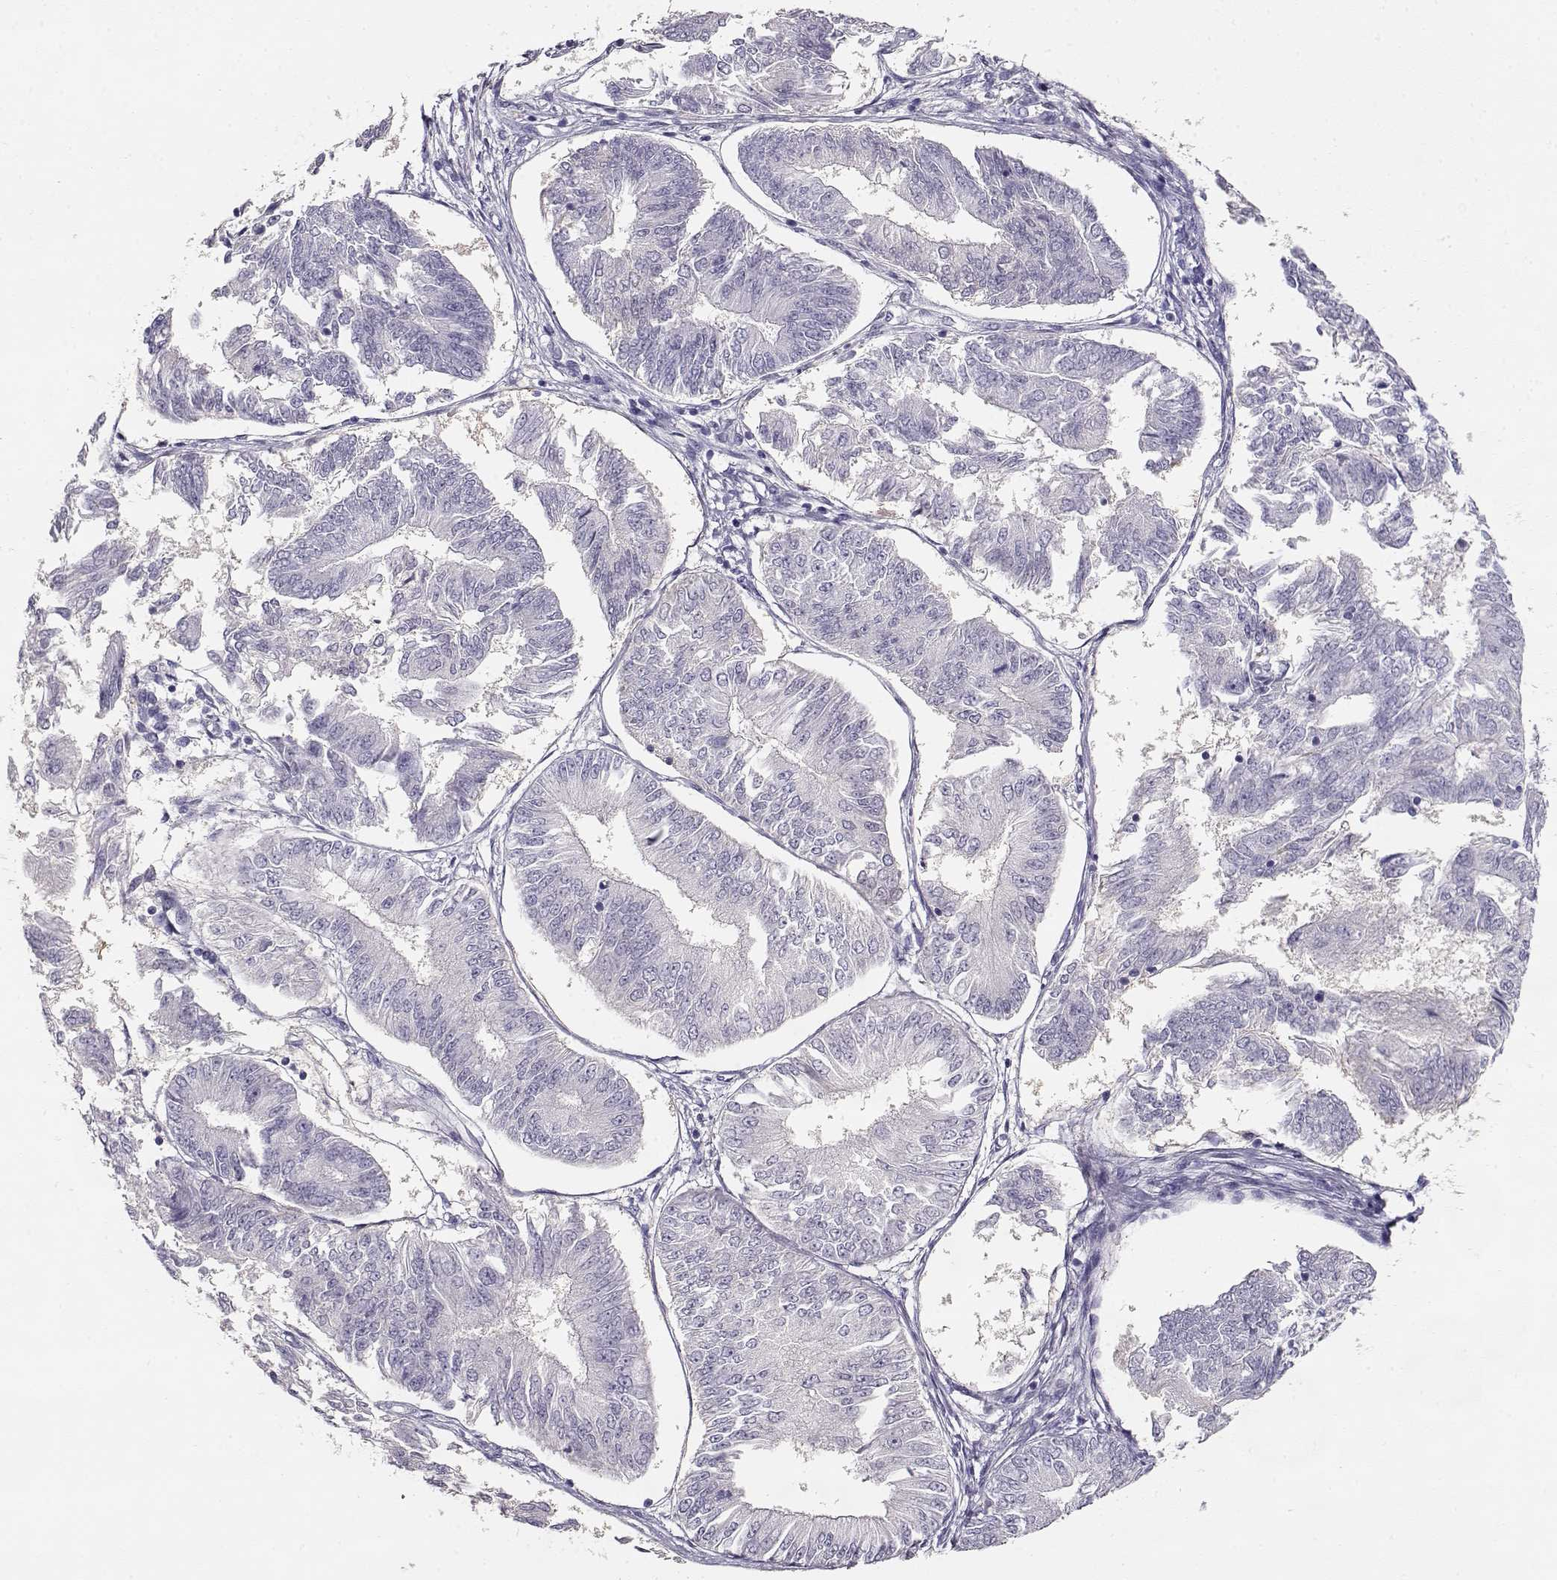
{"staining": {"intensity": "negative", "quantity": "none", "location": "none"}, "tissue": "endometrial cancer", "cell_type": "Tumor cells", "image_type": "cancer", "snomed": [{"axis": "morphology", "description": "Adenocarcinoma, NOS"}, {"axis": "topography", "description": "Endometrium"}], "caption": "Tumor cells show no significant protein positivity in endometrial cancer.", "gene": "NDRG4", "patient": {"sex": "female", "age": 58}}